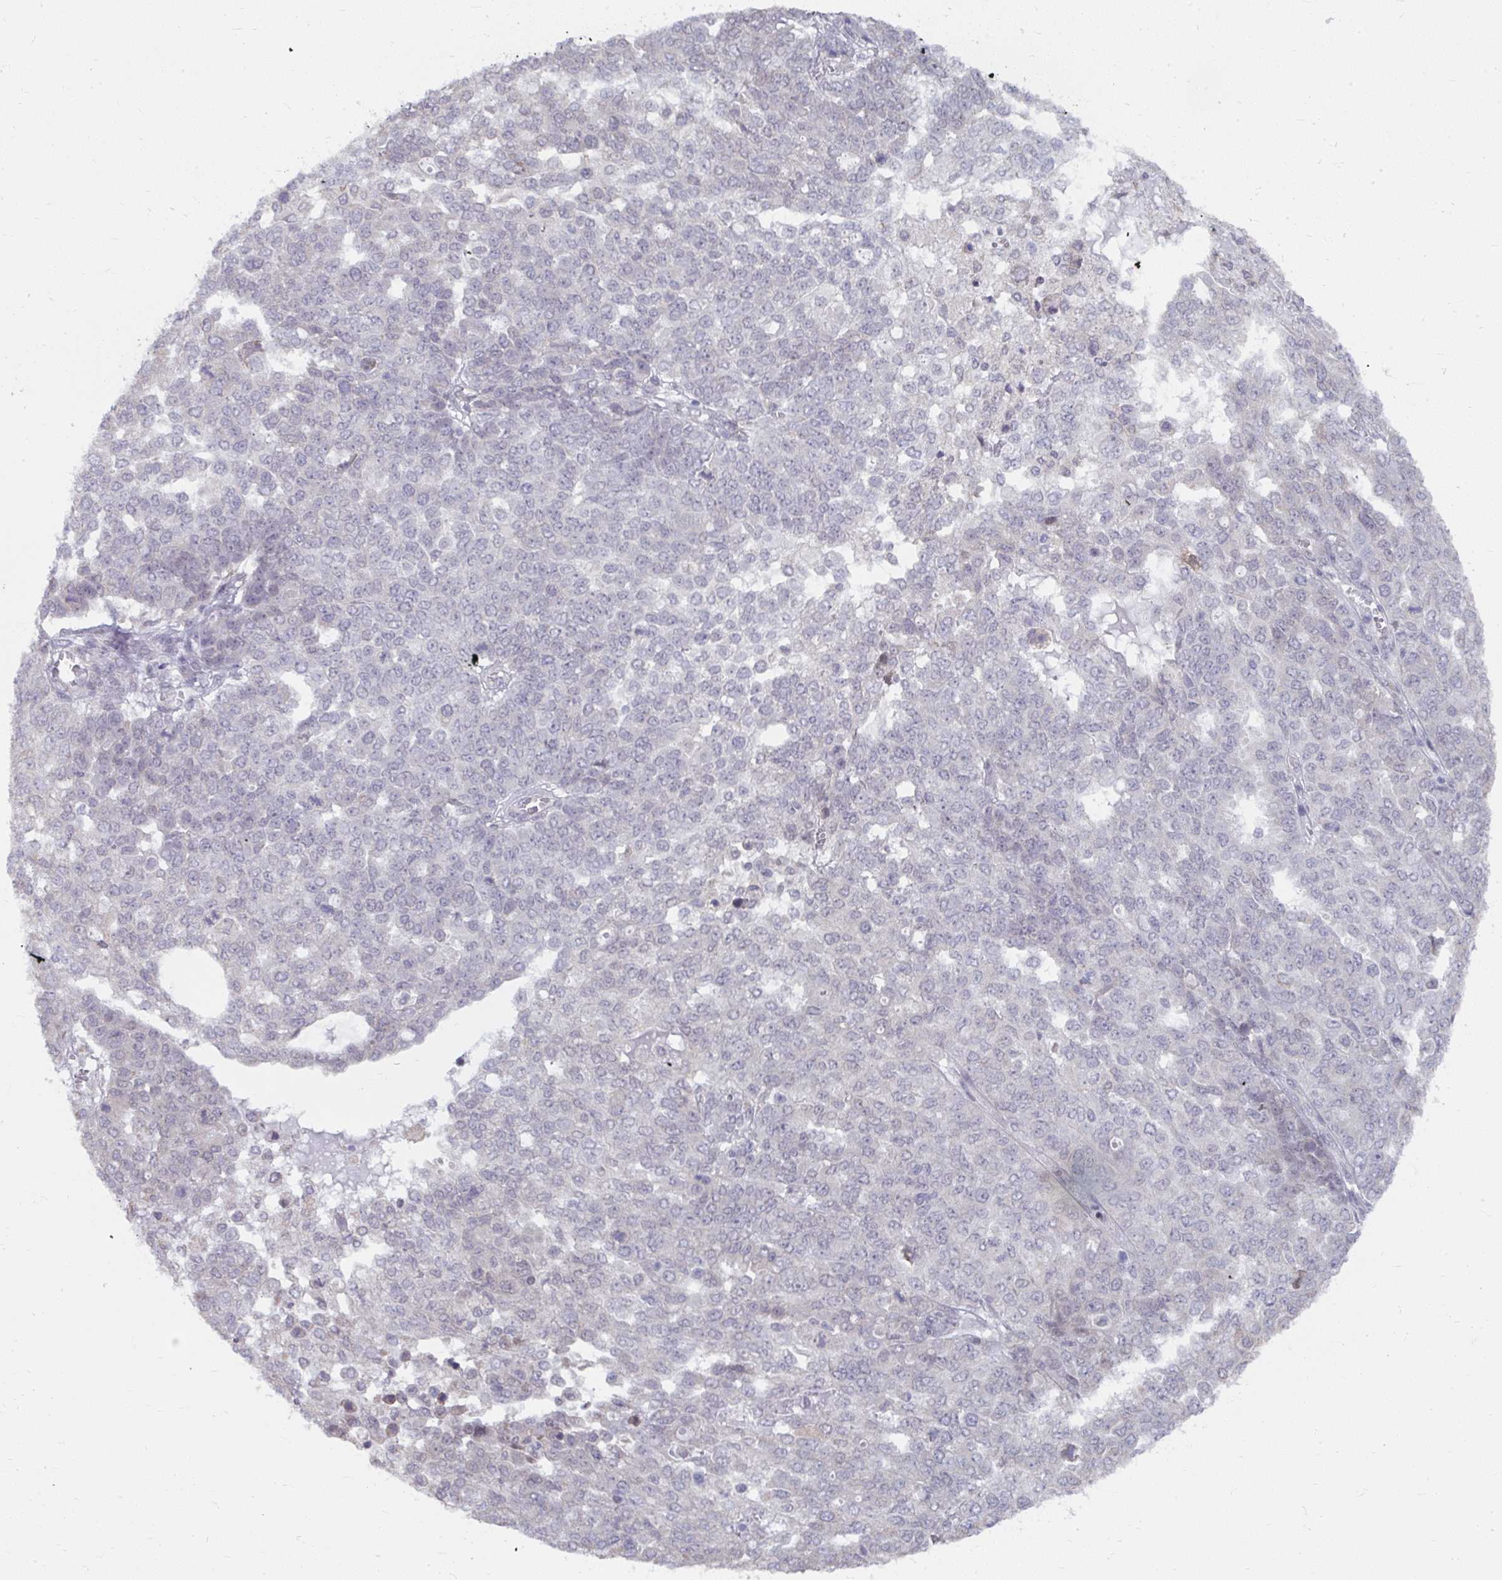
{"staining": {"intensity": "negative", "quantity": "none", "location": "none"}, "tissue": "ovarian cancer", "cell_type": "Tumor cells", "image_type": "cancer", "snomed": [{"axis": "morphology", "description": "Cystadenocarcinoma, serous, NOS"}, {"axis": "topography", "description": "Soft tissue"}, {"axis": "topography", "description": "Ovary"}], "caption": "The photomicrograph demonstrates no significant positivity in tumor cells of serous cystadenocarcinoma (ovarian).", "gene": "NMNAT1", "patient": {"sex": "female", "age": 57}}